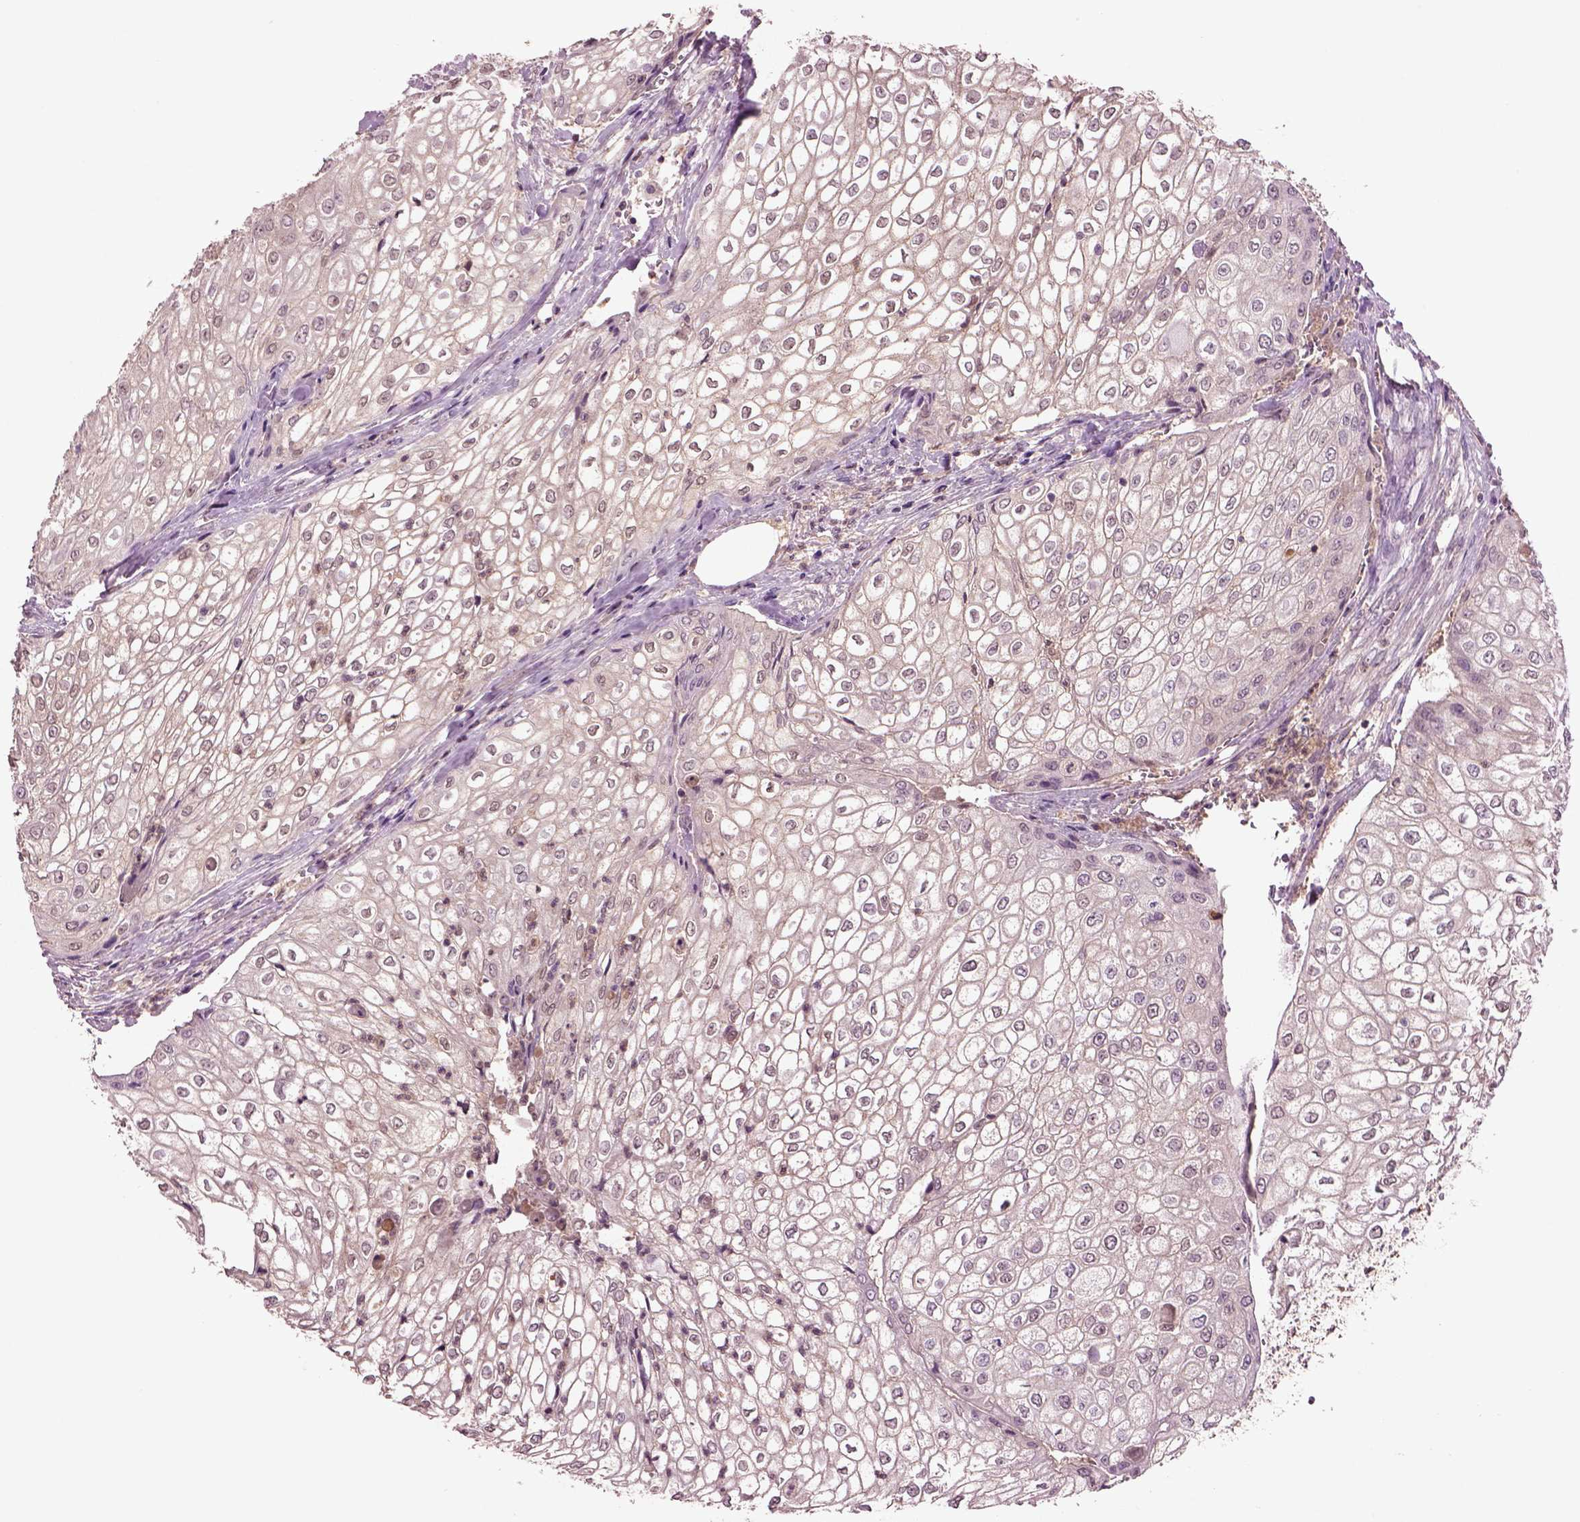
{"staining": {"intensity": "negative", "quantity": "none", "location": "none"}, "tissue": "urothelial cancer", "cell_type": "Tumor cells", "image_type": "cancer", "snomed": [{"axis": "morphology", "description": "Urothelial carcinoma, High grade"}, {"axis": "topography", "description": "Urinary bladder"}], "caption": "A photomicrograph of urothelial cancer stained for a protein exhibits no brown staining in tumor cells. (DAB (3,3'-diaminobenzidine) immunohistochemistry (IHC) with hematoxylin counter stain).", "gene": "MDP1", "patient": {"sex": "male", "age": 62}}